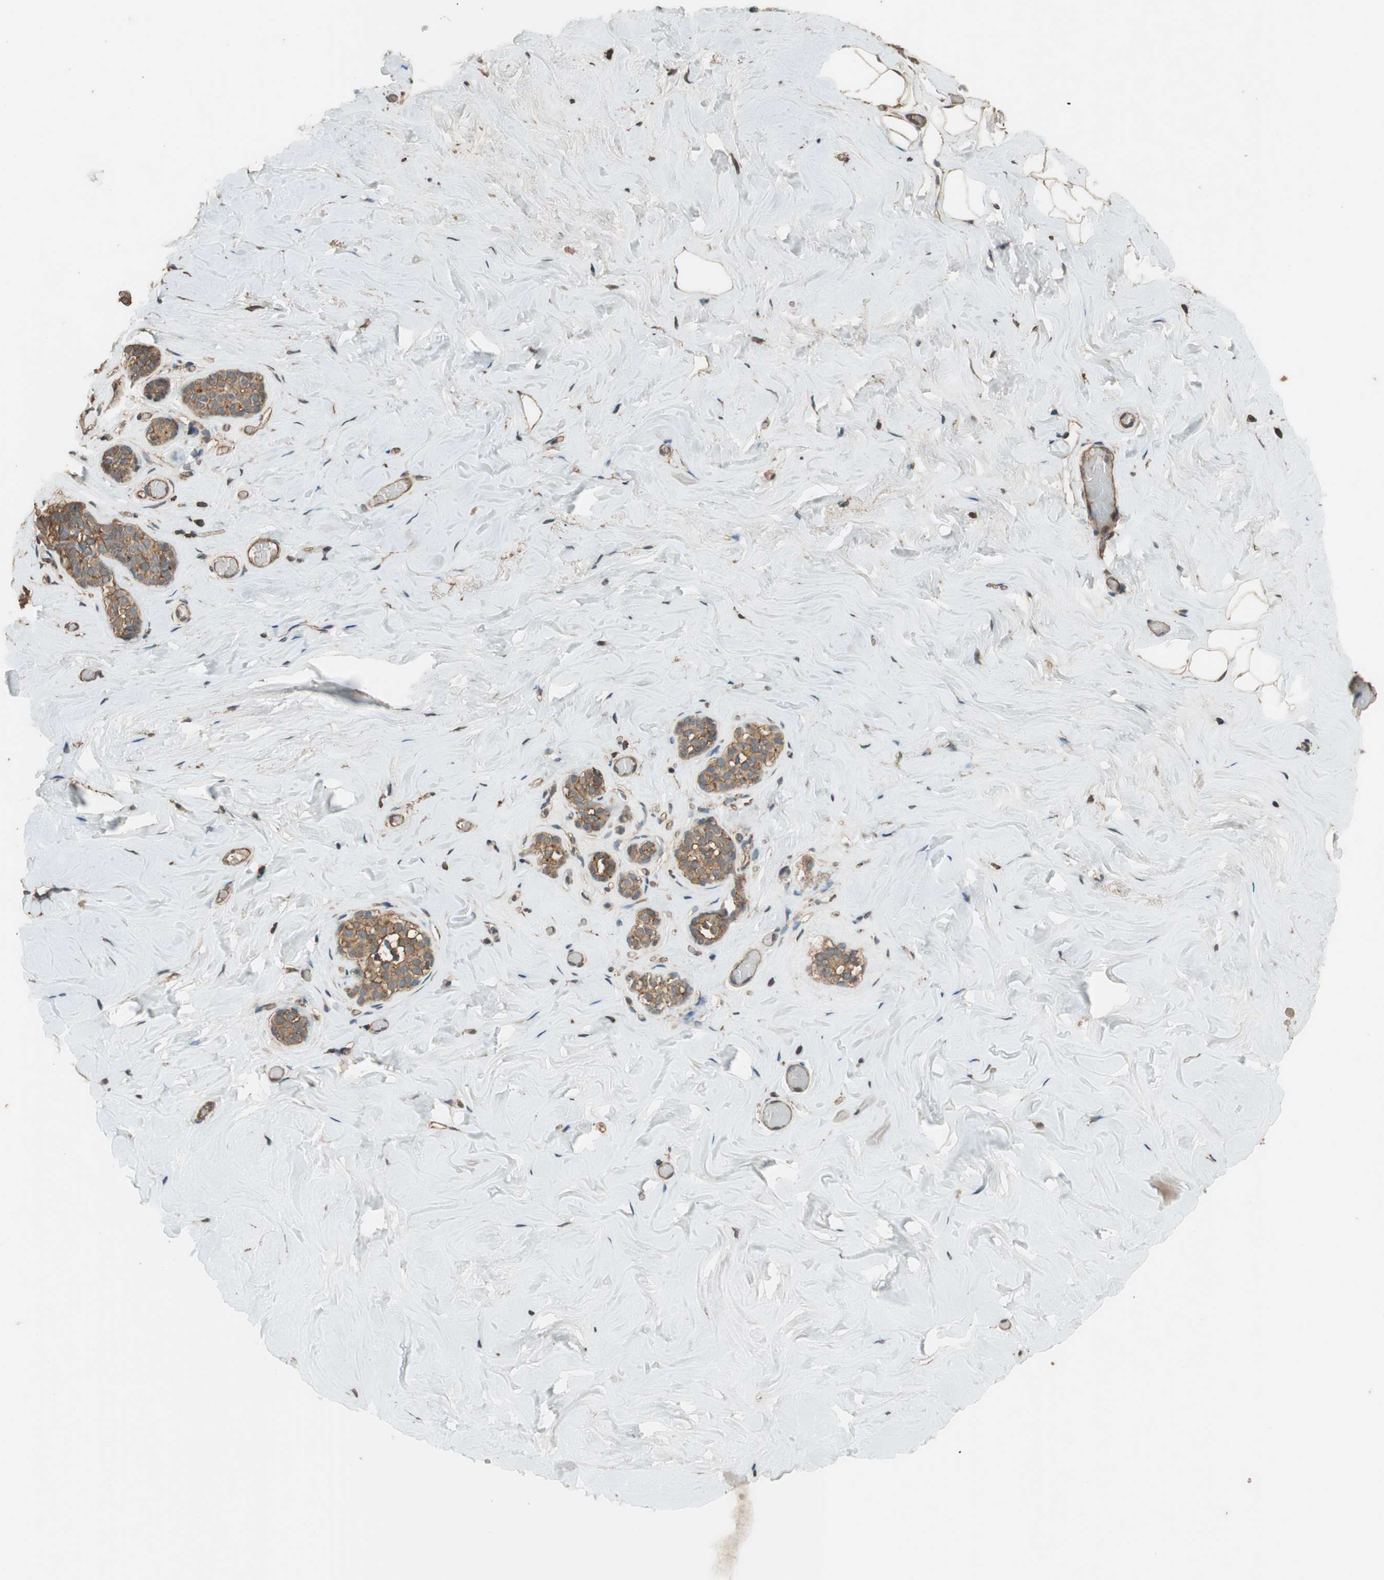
{"staining": {"intensity": "negative", "quantity": "none", "location": "none"}, "tissue": "breast", "cell_type": "Adipocytes", "image_type": "normal", "snomed": [{"axis": "morphology", "description": "Normal tissue, NOS"}, {"axis": "topography", "description": "Breast"}], "caption": "Immunohistochemistry (IHC) of unremarkable breast reveals no positivity in adipocytes.", "gene": "MST1R", "patient": {"sex": "female", "age": 75}}